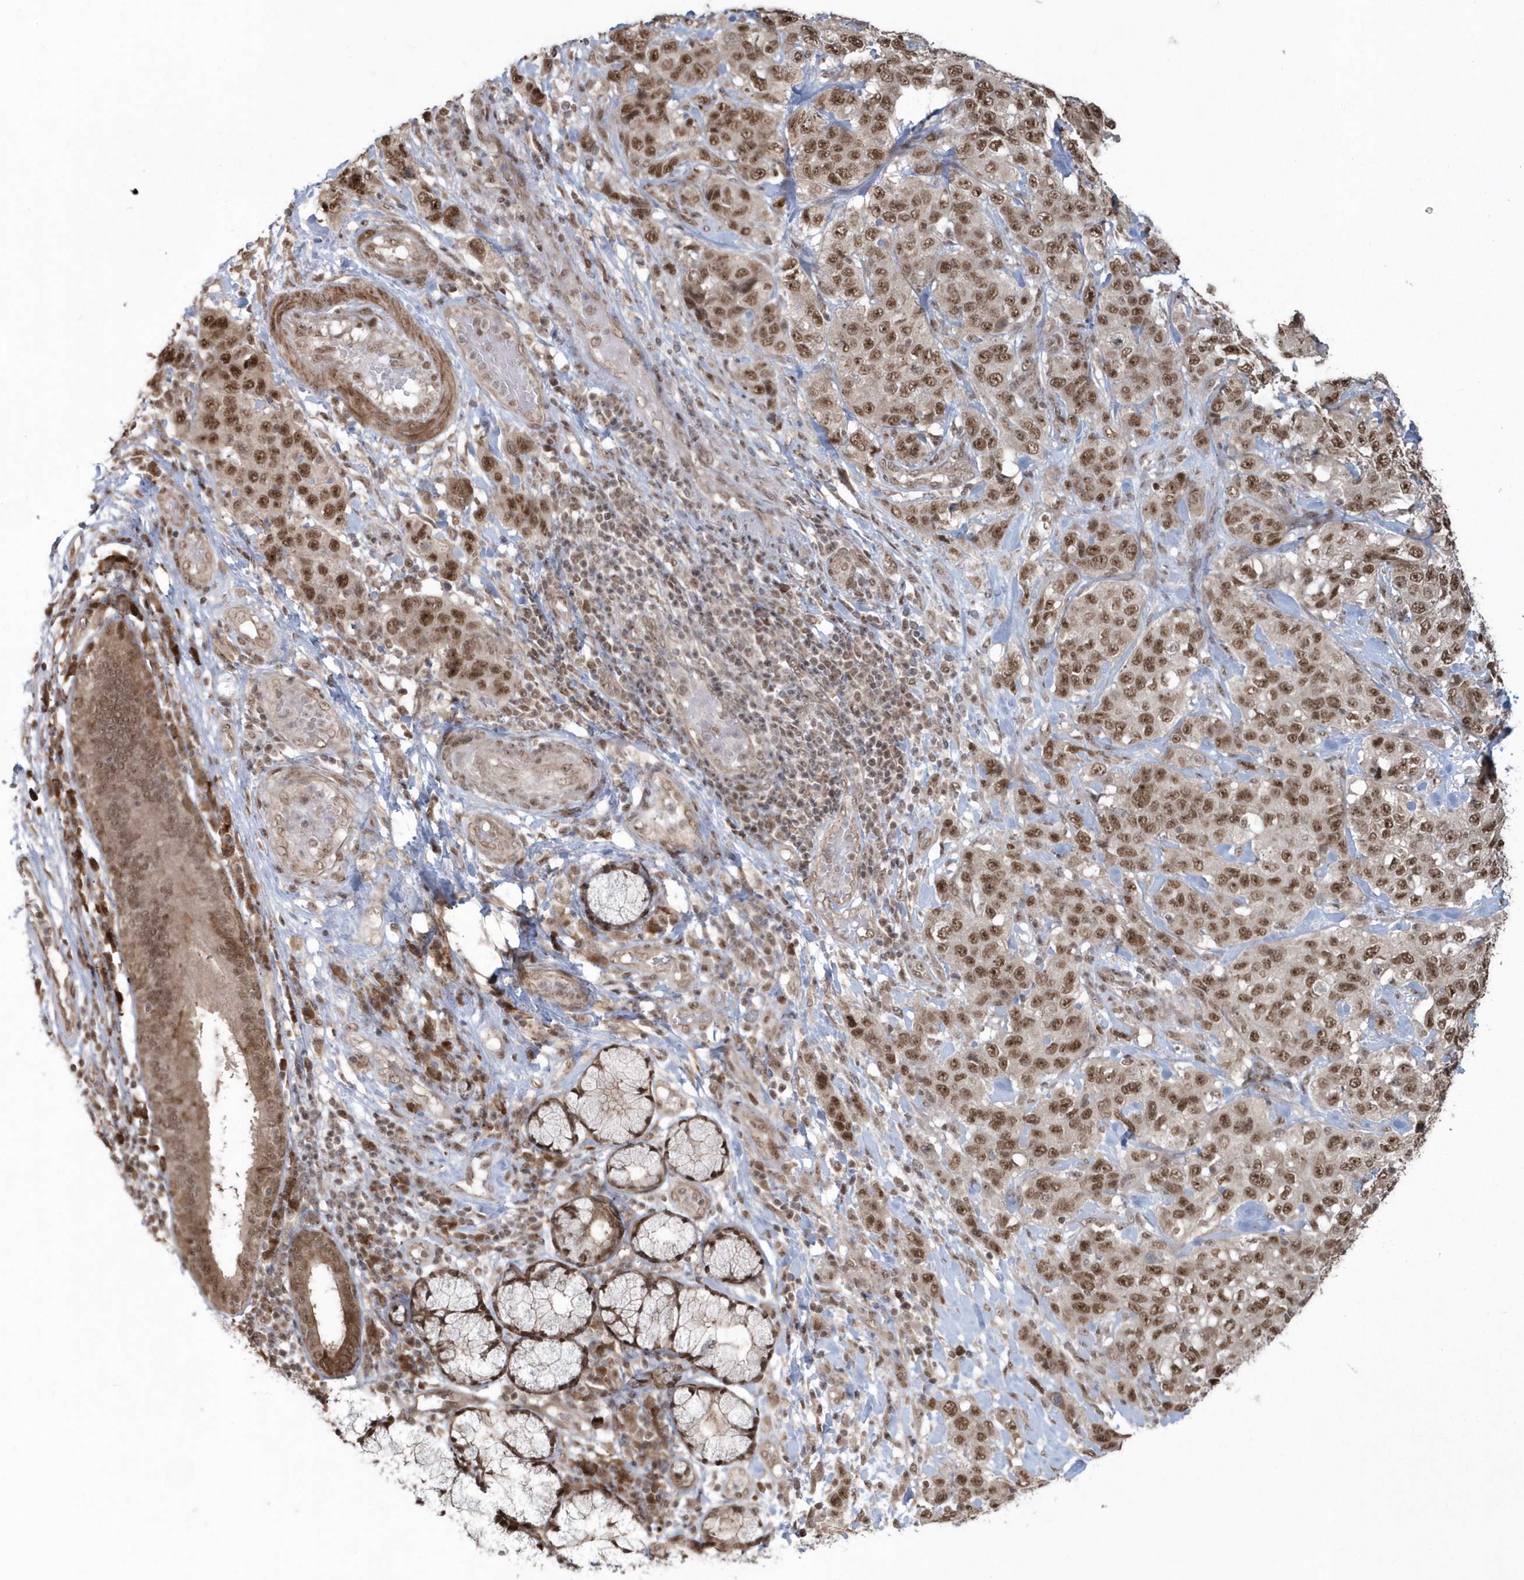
{"staining": {"intensity": "moderate", "quantity": ">75%", "location": "nuclear"}, "tissue": "stomach cancer", "cell_type": "Tumor cells", "image_type": "cancer", "snomed": [{"axis": "morphology", "description": "Adenocarcinoma, NOS"}, {"axis": "topography", "description": "Stomach"}], "caption": "Human stomach cancer stained with a brown dye displays moderate nuclear positive positivity in about >75% of tumor cells.", "gene": "EPB41L4A", "patient": {"sex": "male", "age": 48}}